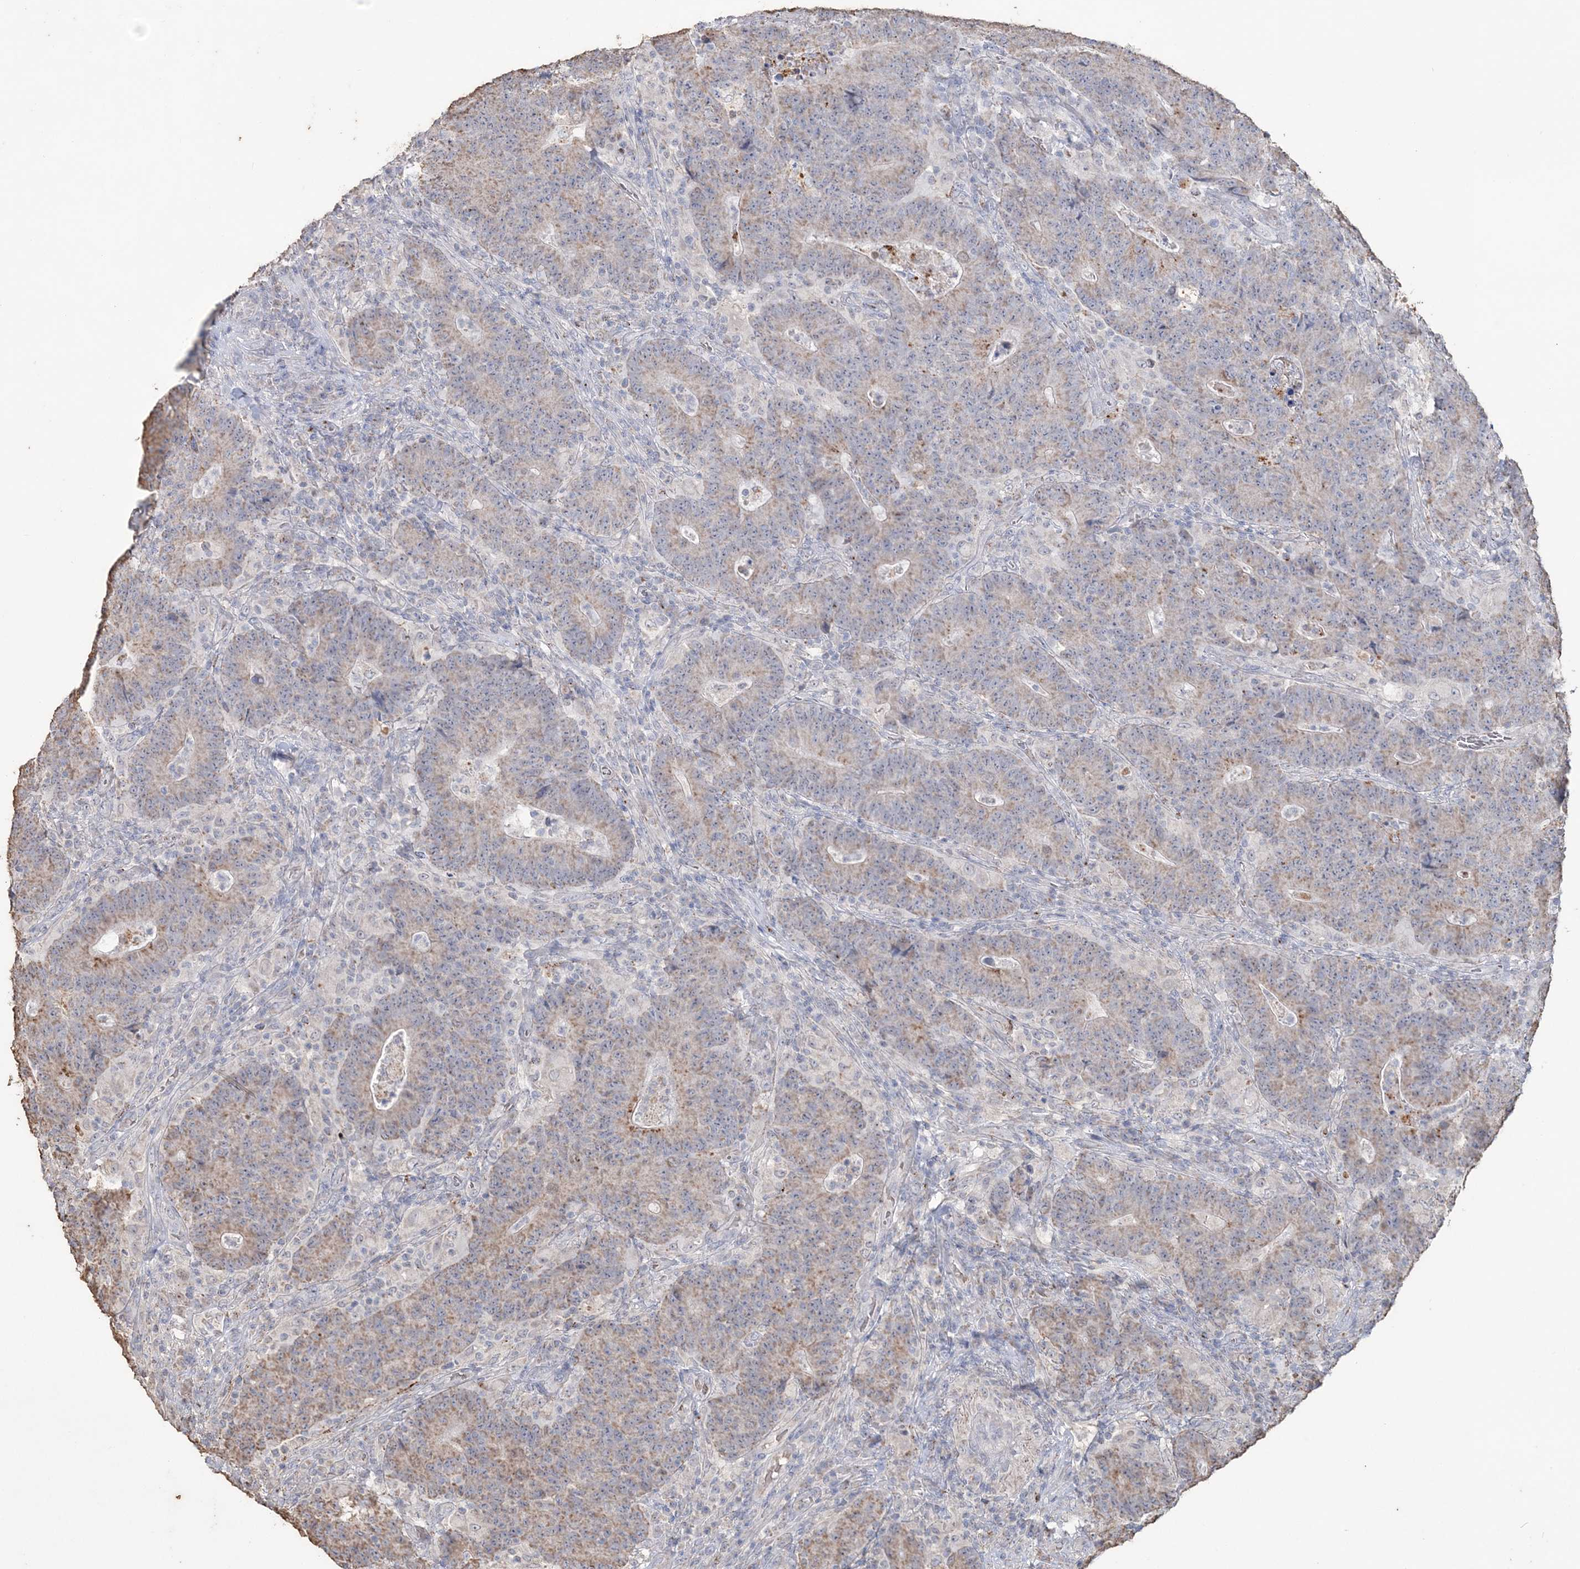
{"staining": {"intensity": "moderate", "quantity": "25%-75%", "location": "cytoplasmic/membranous"}, "tissue": "colorectal cancer", "cell_type": "Tumor cells", "image_type": "cancer", "snomed": [{"axis": "morphology", "description": "Normal tissue, NOS"}, {"axis": "morphology", "description": "Adenocarcinoma, NOS"}, {"axis": "topography", "description": "Colon"}], "caption": "Protein staining of adenocarcinoma (colorectal) tissue demonstrates moderate cytoplasmic/membranous positivity in about 25%-75% of tumor cells. Nuclei are stained in blue.", "gene": "SFMBT2", "patient": {"sex": "female", "age": 75}}